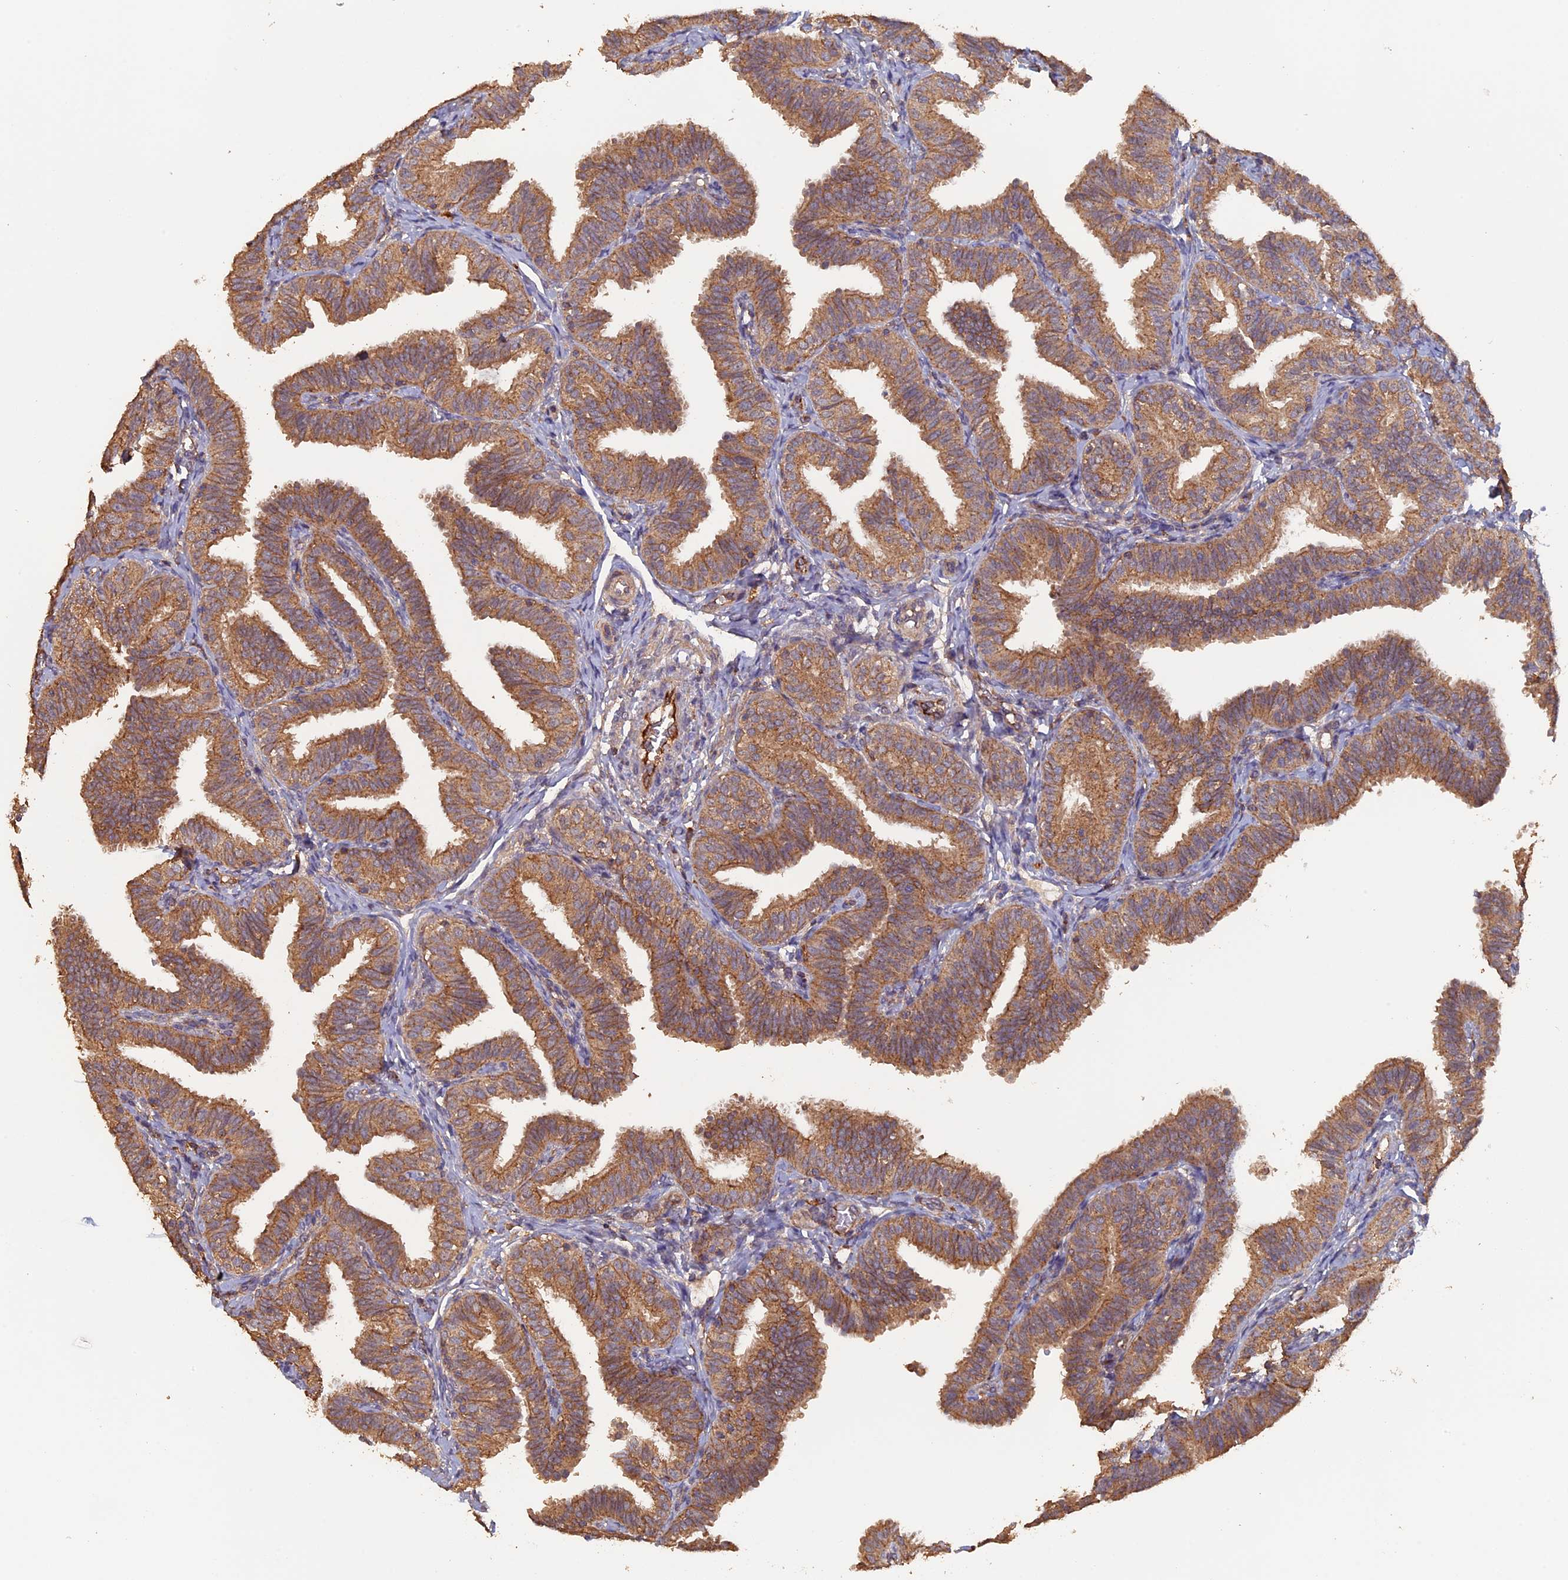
{"staining": {"intensity": "moderate", "quantity": ">75%", "location": "cytoplasmic/membranous"}, "tissue": "fallopian tube", "cell_type": "Glandular cells", "image_type": "normal", "snomed": [{"axis": "morphology", "description": "Normal tissue, NOS"}, {"axis": "topography", "description": "Fallopian tube"}], "caption": "Immunohistochemical staining of unremarkable fallopian tube exhibits >75% levels of moderate cytoplasmic/membranous protein staining in approximately >75% of glandular cells.", "gene": "PIGQ", "patient": {"sex": "female", "age": 35}}